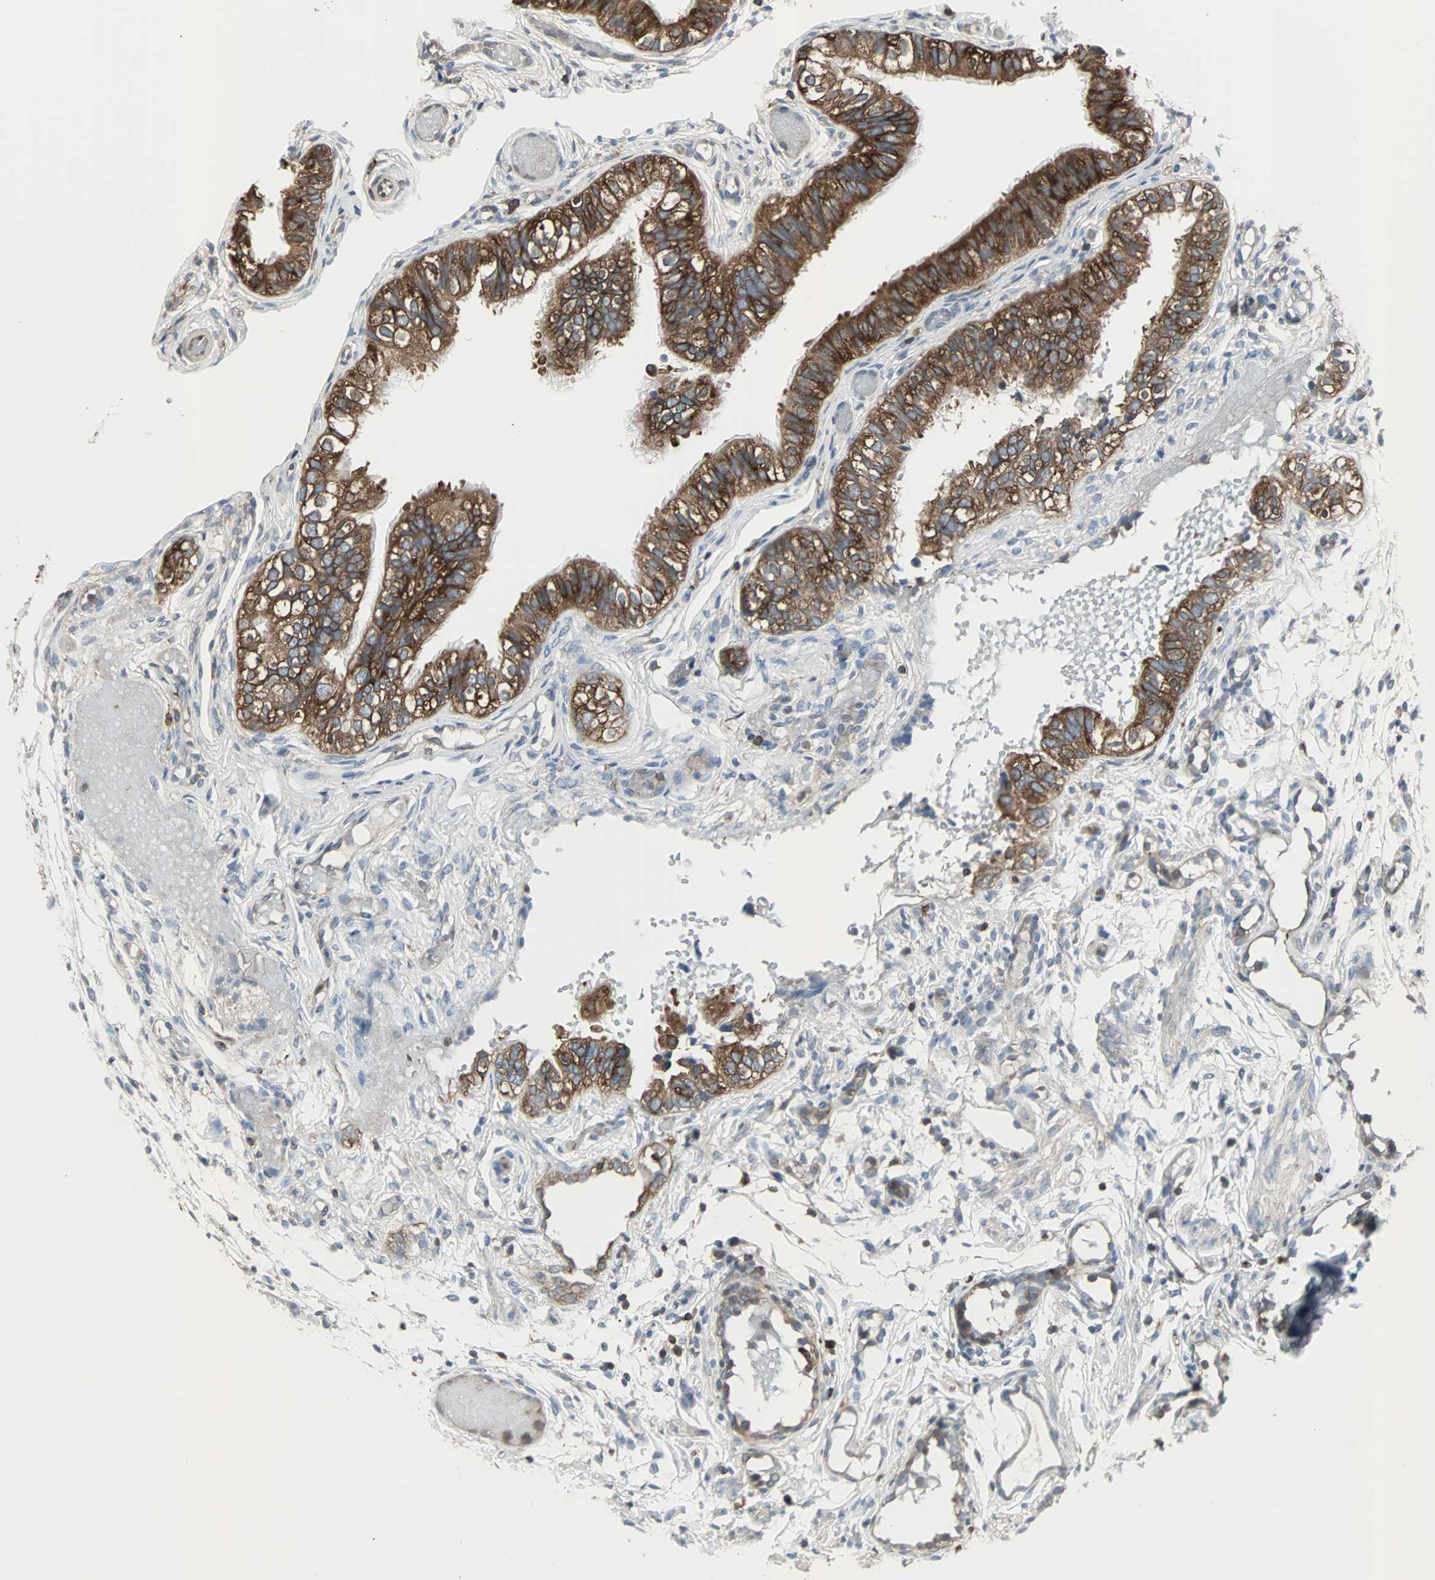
{"staining": {"intensity": "strong", "quantity": ">75%", "location": "cytoplasmic/membranous"}, "tissue": "fallopian tube", "cell_type": "Glandular cells", "image_type": "normal", "snomed": [{"axis": "morphology", "description": "Normal tissue, NOS"}, {"axis": "morphology", "description": "Dermoid, NOS"}, {"axis": "topography", "description": "Fallopian tube"}], "caption": "This histopathology image displays unremarkable fallopian tube stained with immunohistochemistry (IHC) to label a protein in brown. The cytoplasmic/membranous of glandular cells show strong positivity for the protein. Nuclei are counter-stained blue.", "gene": "LRRFIP1", "patient": {"sex": "female", "age": 33}}